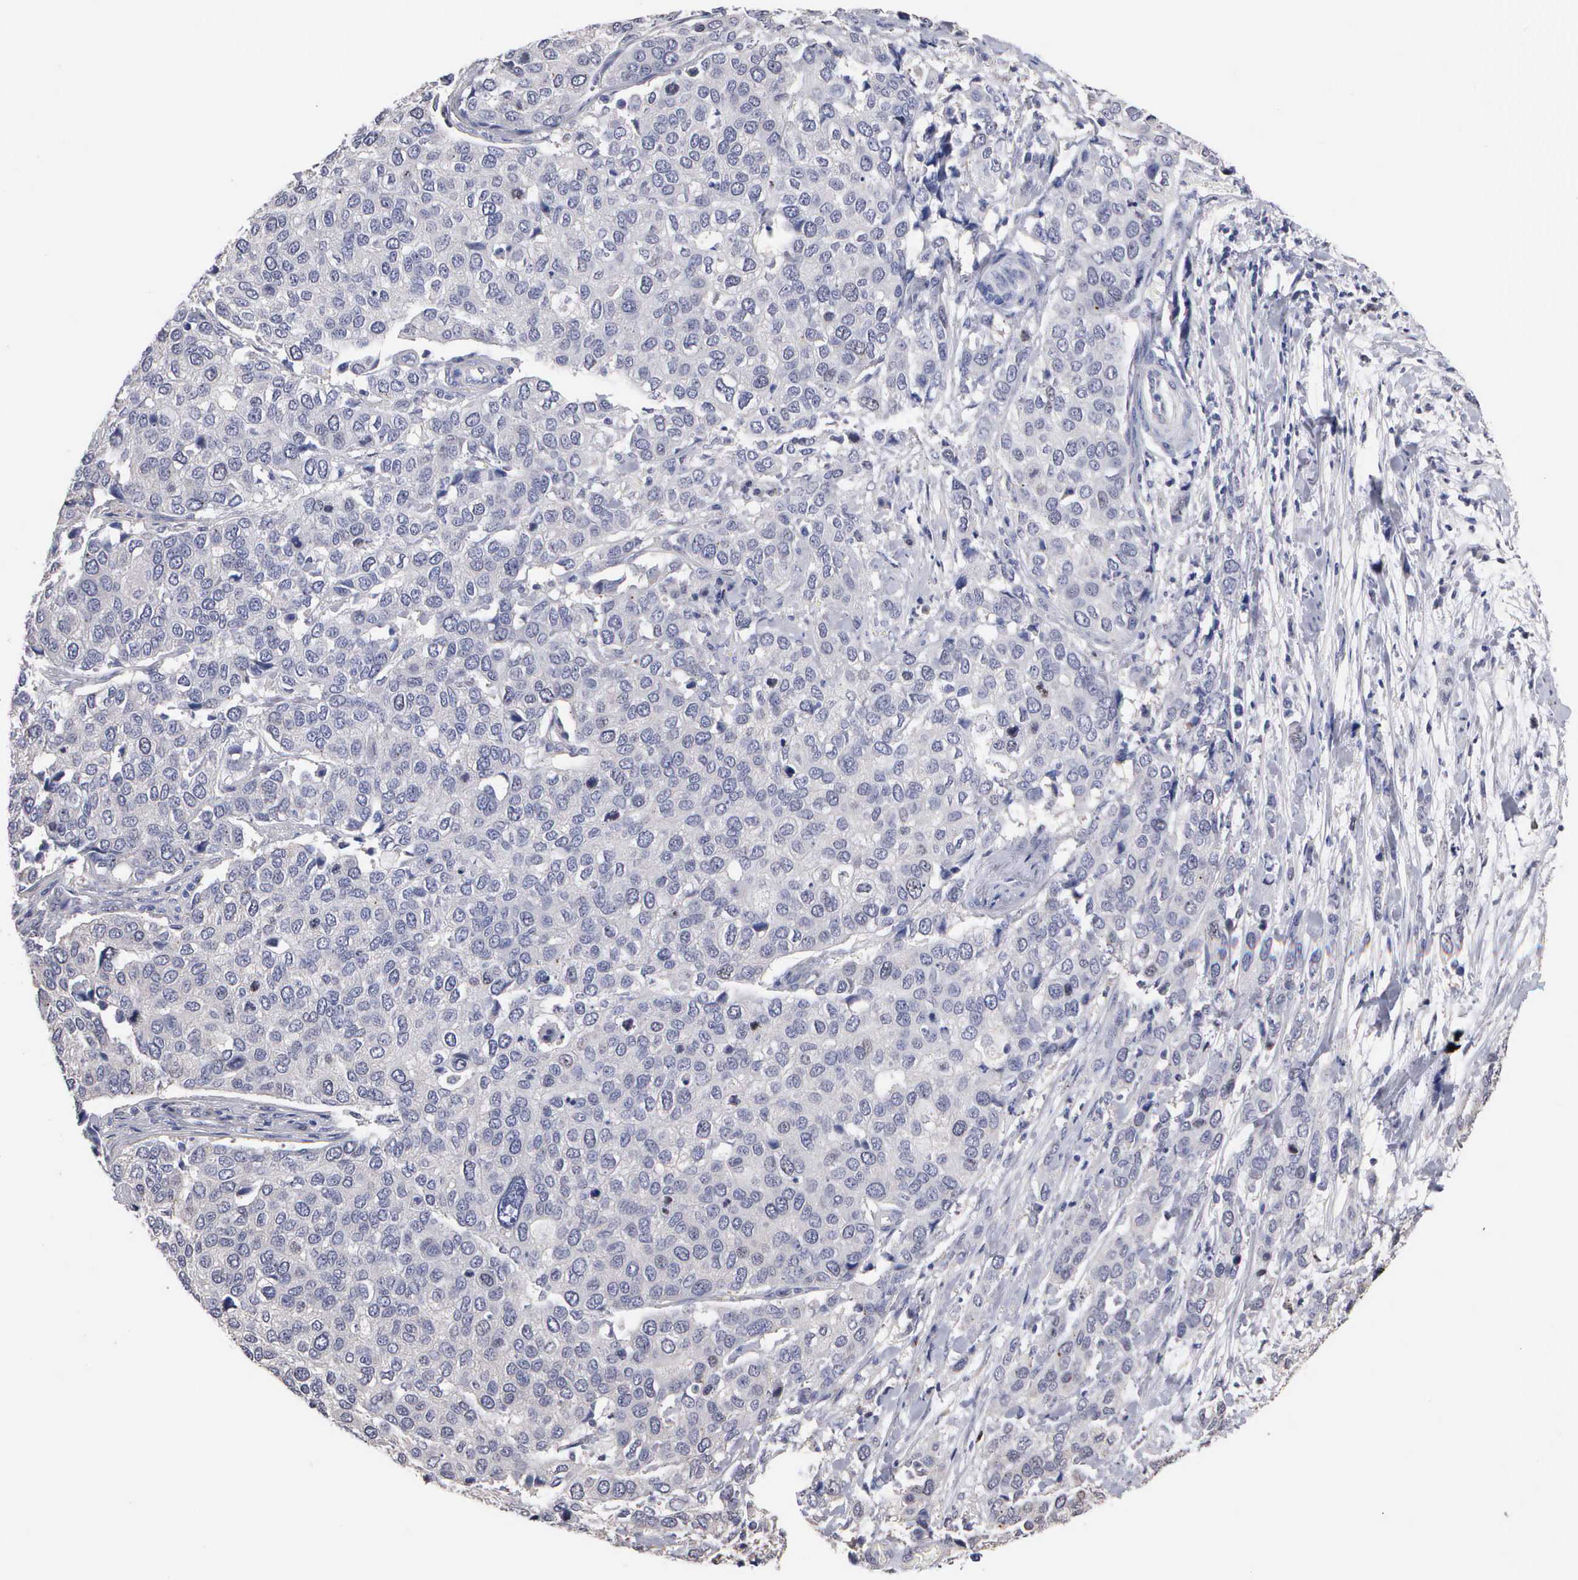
{"staining": {"intensity": "weak", "quantity": "<25%", "location": "nuclear"}, "tissue": "cervical cancer", "cell_type": "Tumor cells", "image_type": "cancer", "snomed": [{"axis": "morphology", "description": "Squamous cell carcinoma, NOS"}, {"axis": "topography", "description": "Cervix"}], "caption": "This is a histopathology image of immunohistochemistry (IHC) staining of cervical cancer, which shows no positivity in tumor cells. The staining is performed using DAB (3,3'-diaminobenzidine) brown chromogen with nuclei counter-stained in using hematoxylin.", "gene": "KDM6A", "patient": {"sex": "female", "age": 54}}